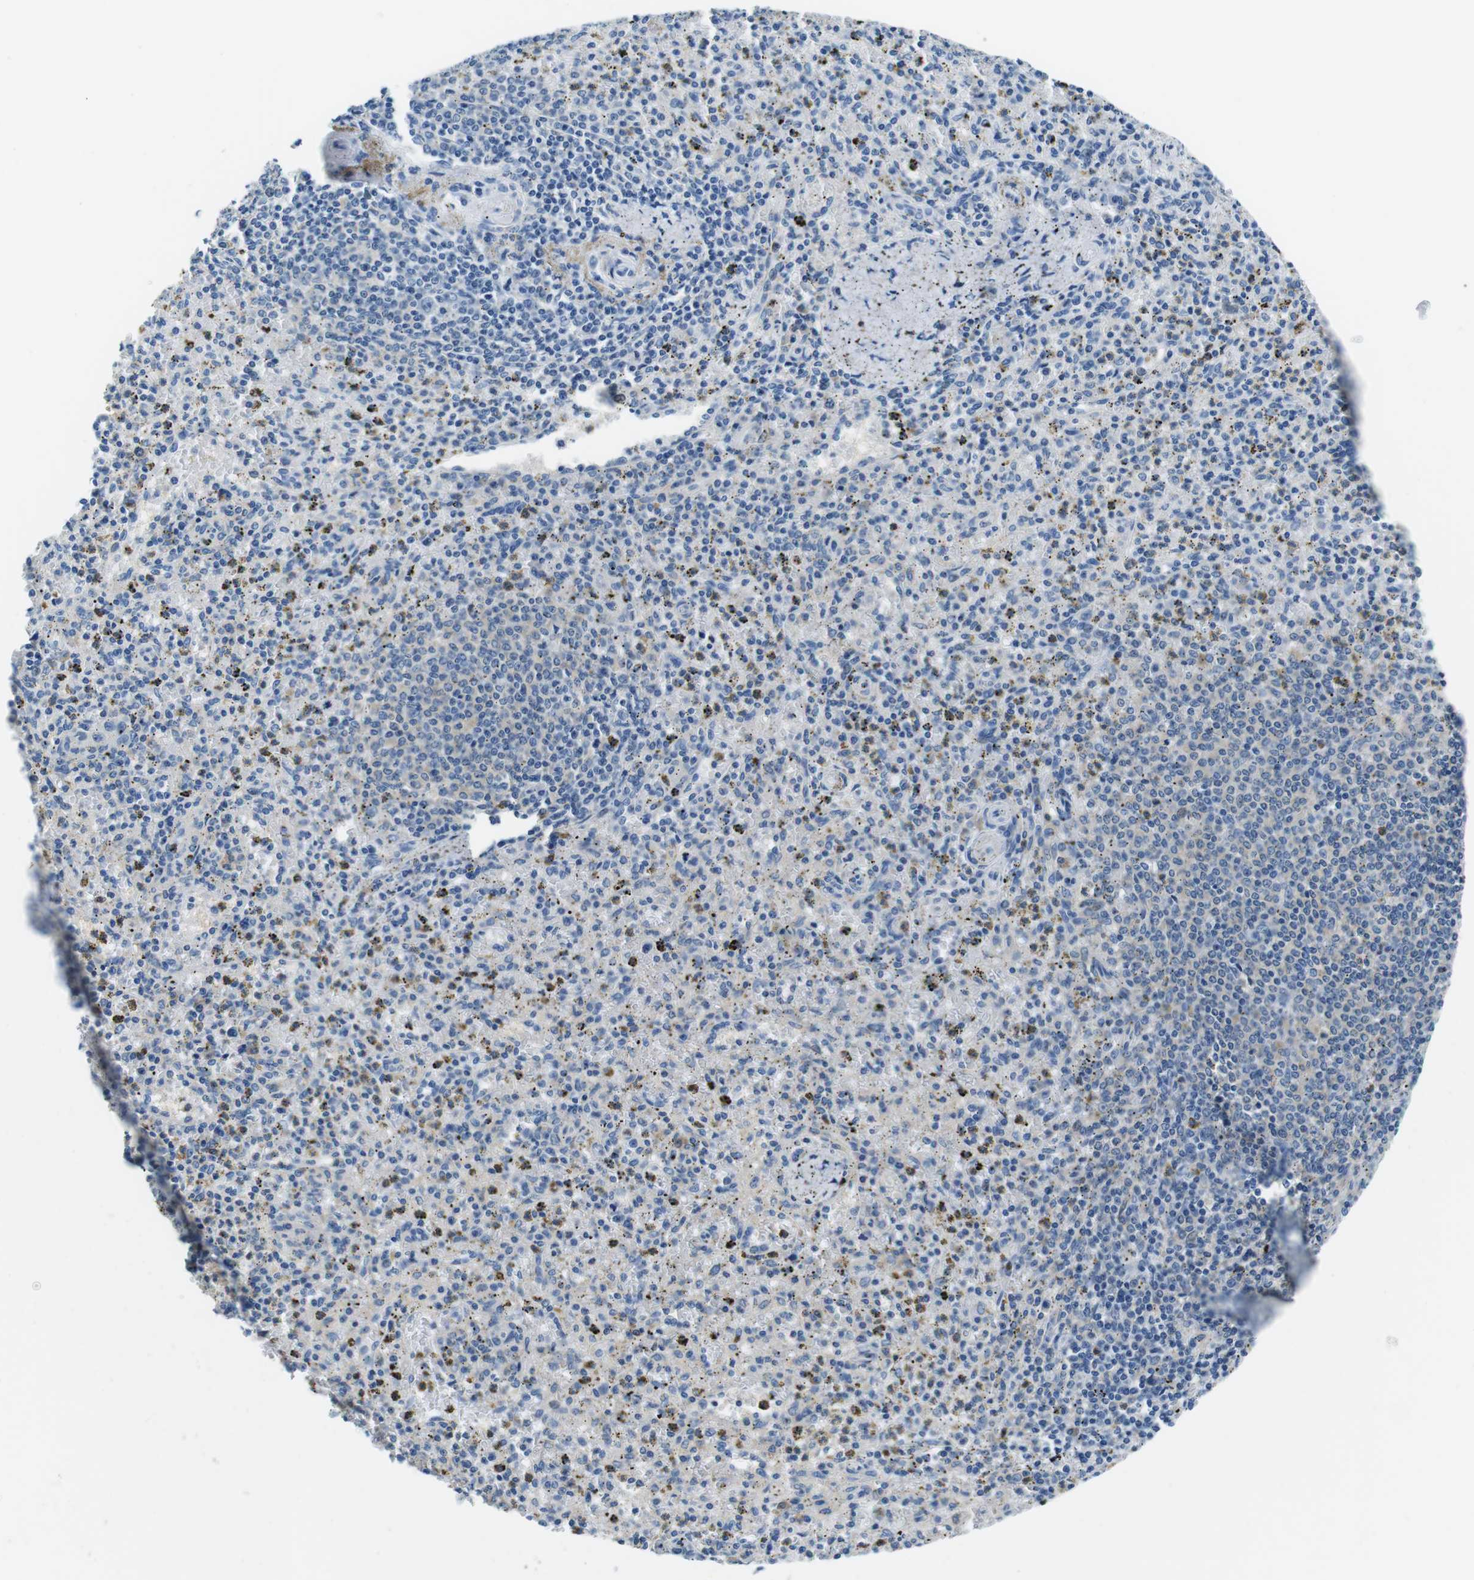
{"staining": {"intensity": "weak", "quantity": "<25%", "location": "cytoplasmic/membranous"}, "tissue": "spleen", "cell_type": "Cells in red pulp", "image_type": "normal", "snomed": [{"axis": "morphology", "description": "Normal tissue, NOS"}, {"axis": "topography", "description": "Spleen"}], "caption": "Micrograph shows no protein positivity in cells in red pulp of unremarkable spleen.", "gene": "EIF2B5", "patient": {"sex": "male", "age": 72}}